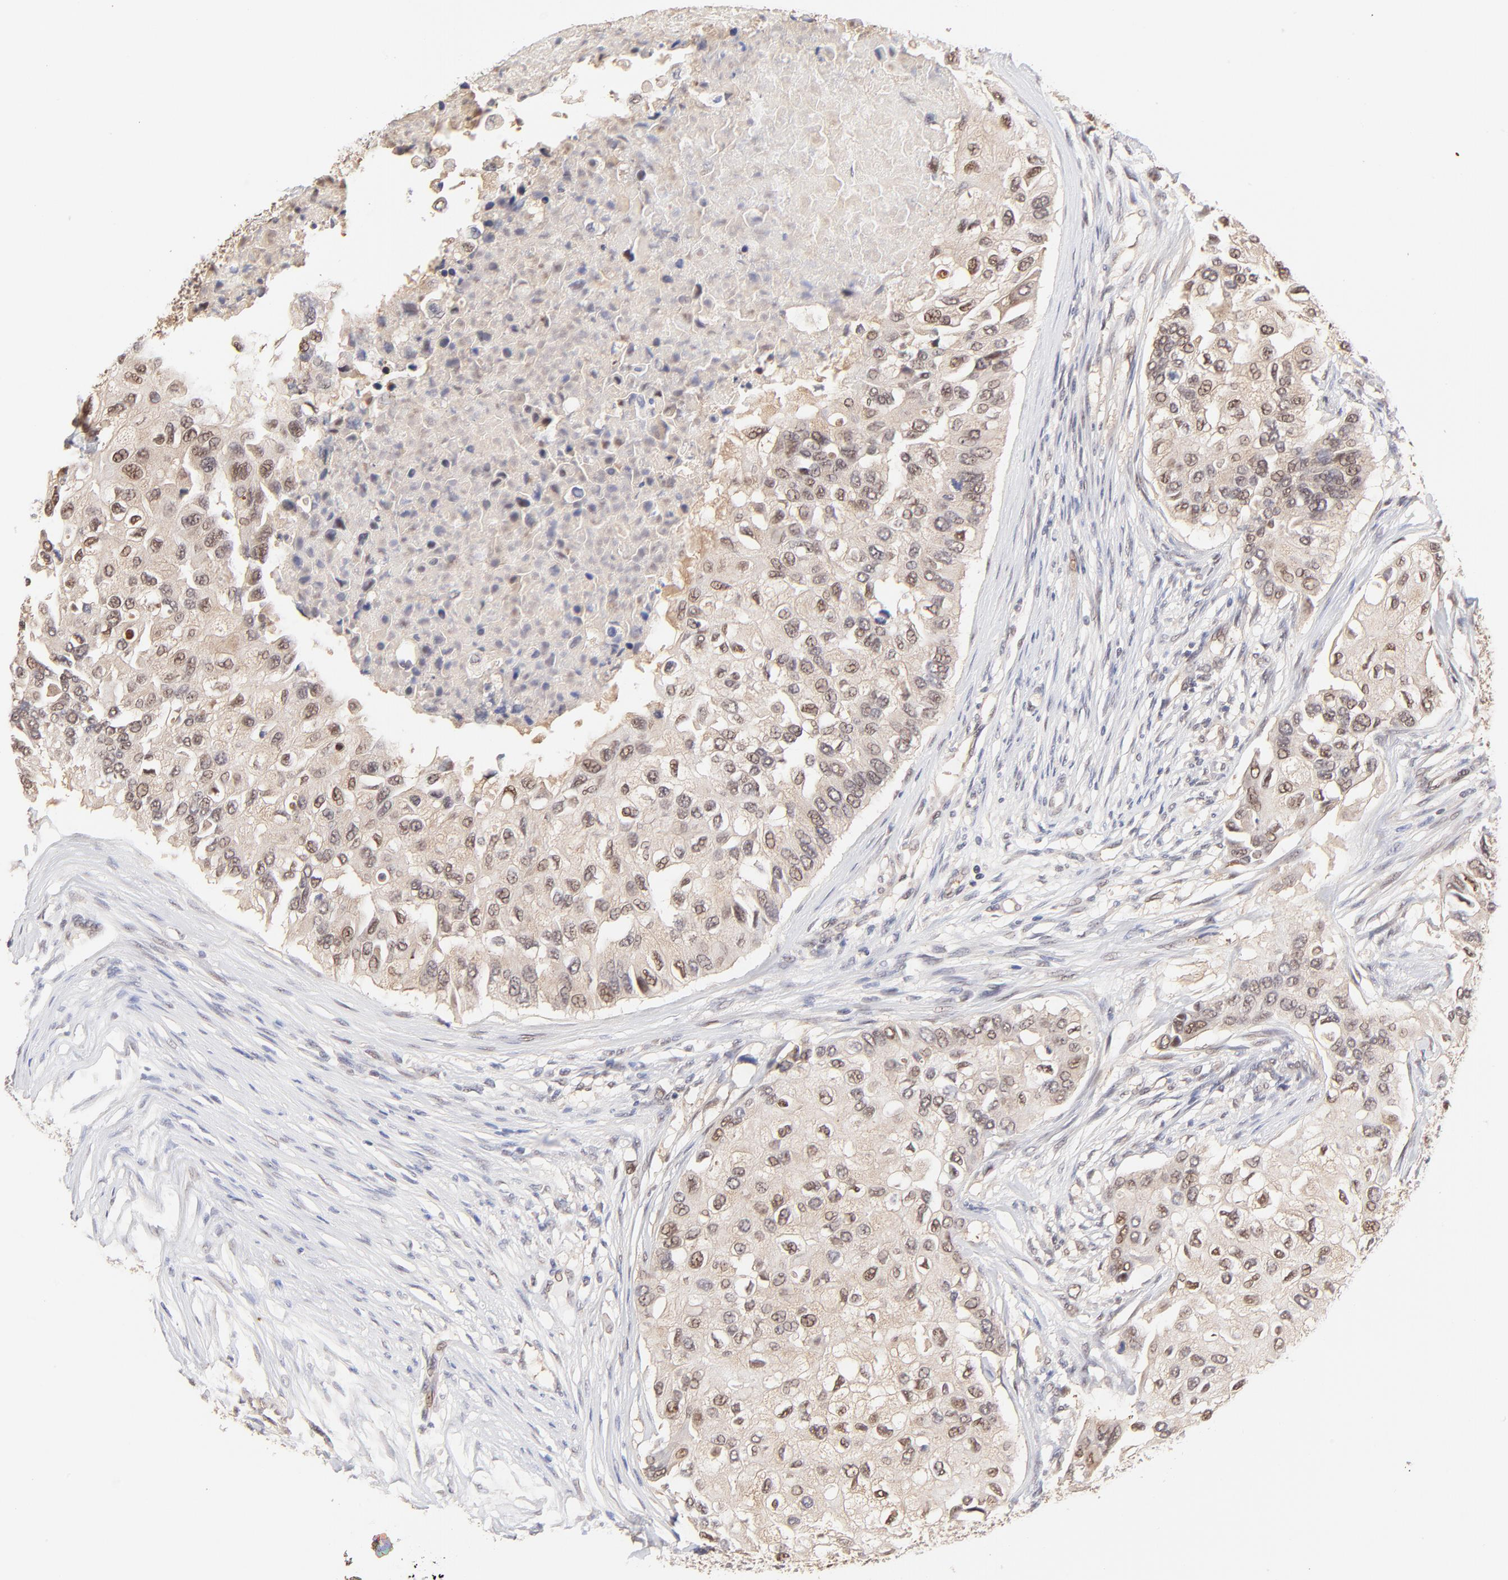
{"staining": {"intensity": "weak", "quantity": "25%-75%", "location": "cytoplasmic/membranous,nuclear"}, "tissue": "breast cancer", "cell_type": "Tumor cells", "image_type": "cancer", "snomed": [{"axis": "morphology", "description": "Normal tissue, NOS"}, {"axis": "morphology", "description": "Duct carcinoma"}, {"axis": "topography", "description": "Breast"}], "caption": "High-power microscopy captured an immunohistochemistry (IHC) photomicrograph of breast cancer (invasive ductal carcinoma), revealing weak cytoplasmic/membranous and nuclear positivity in about 25%-75% of tumor cells.", "gene": "PSMC4", "patient": {"sex": "female", "age": 49}}